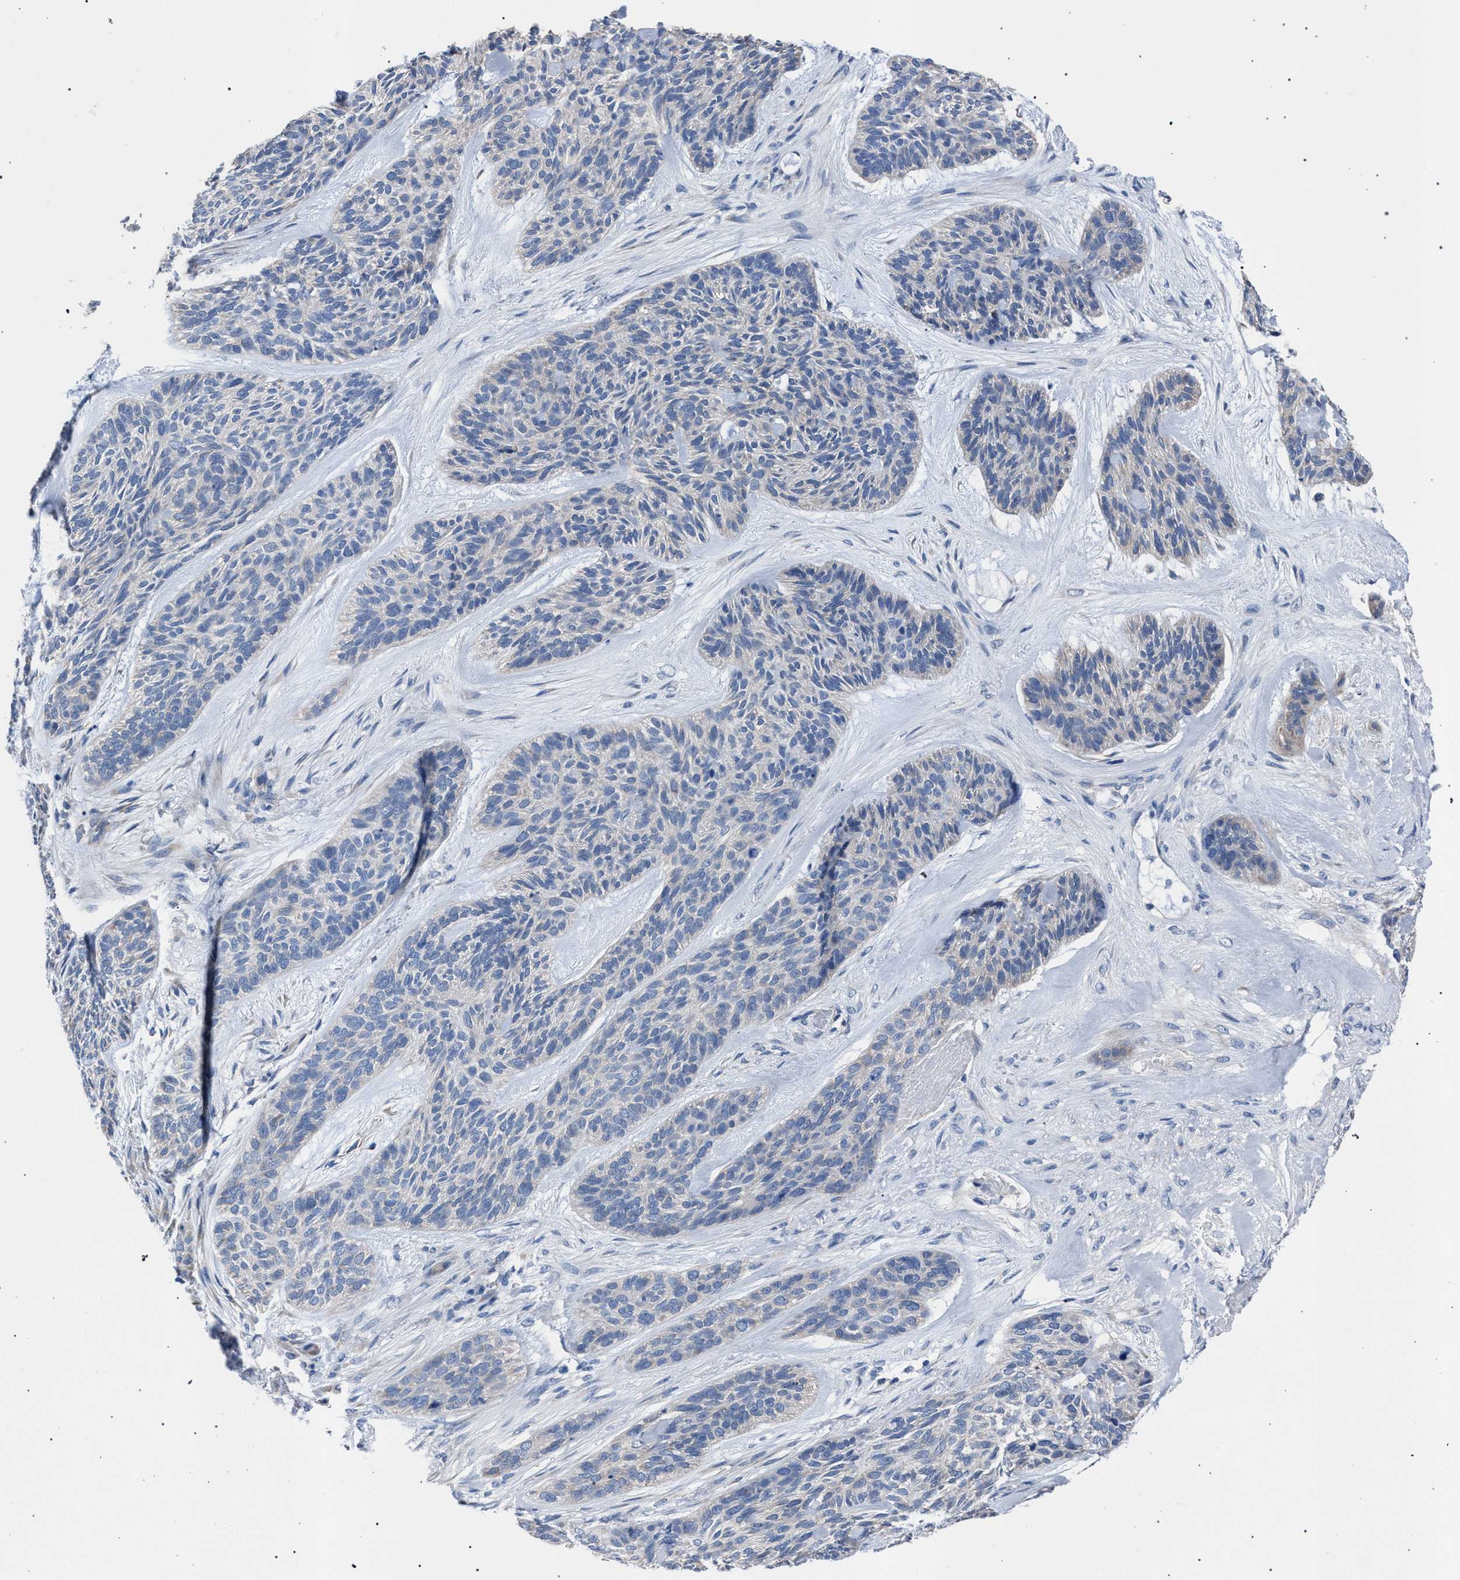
{"staining": {"intensity": "negative", "quantity": "none", "location": "none"}, "tissue": "skin cancer", "cell_type": "Tumor cells", "image_type": "cancer", "snomed": [{"axis": "morphology", "description": "Basal cell carcinoma"}, {"axis": "topography", "description": "Skin"}], "caption": "Micrograph shows no significant protein staining in tumor cells of skin cancer (basal cell carcinoma). (DAB immunohistochemistry visualized using brightfield microscopy, high magnification).", "gene": "CRYZ", "patient": {"sex": "male", "age": 55}}